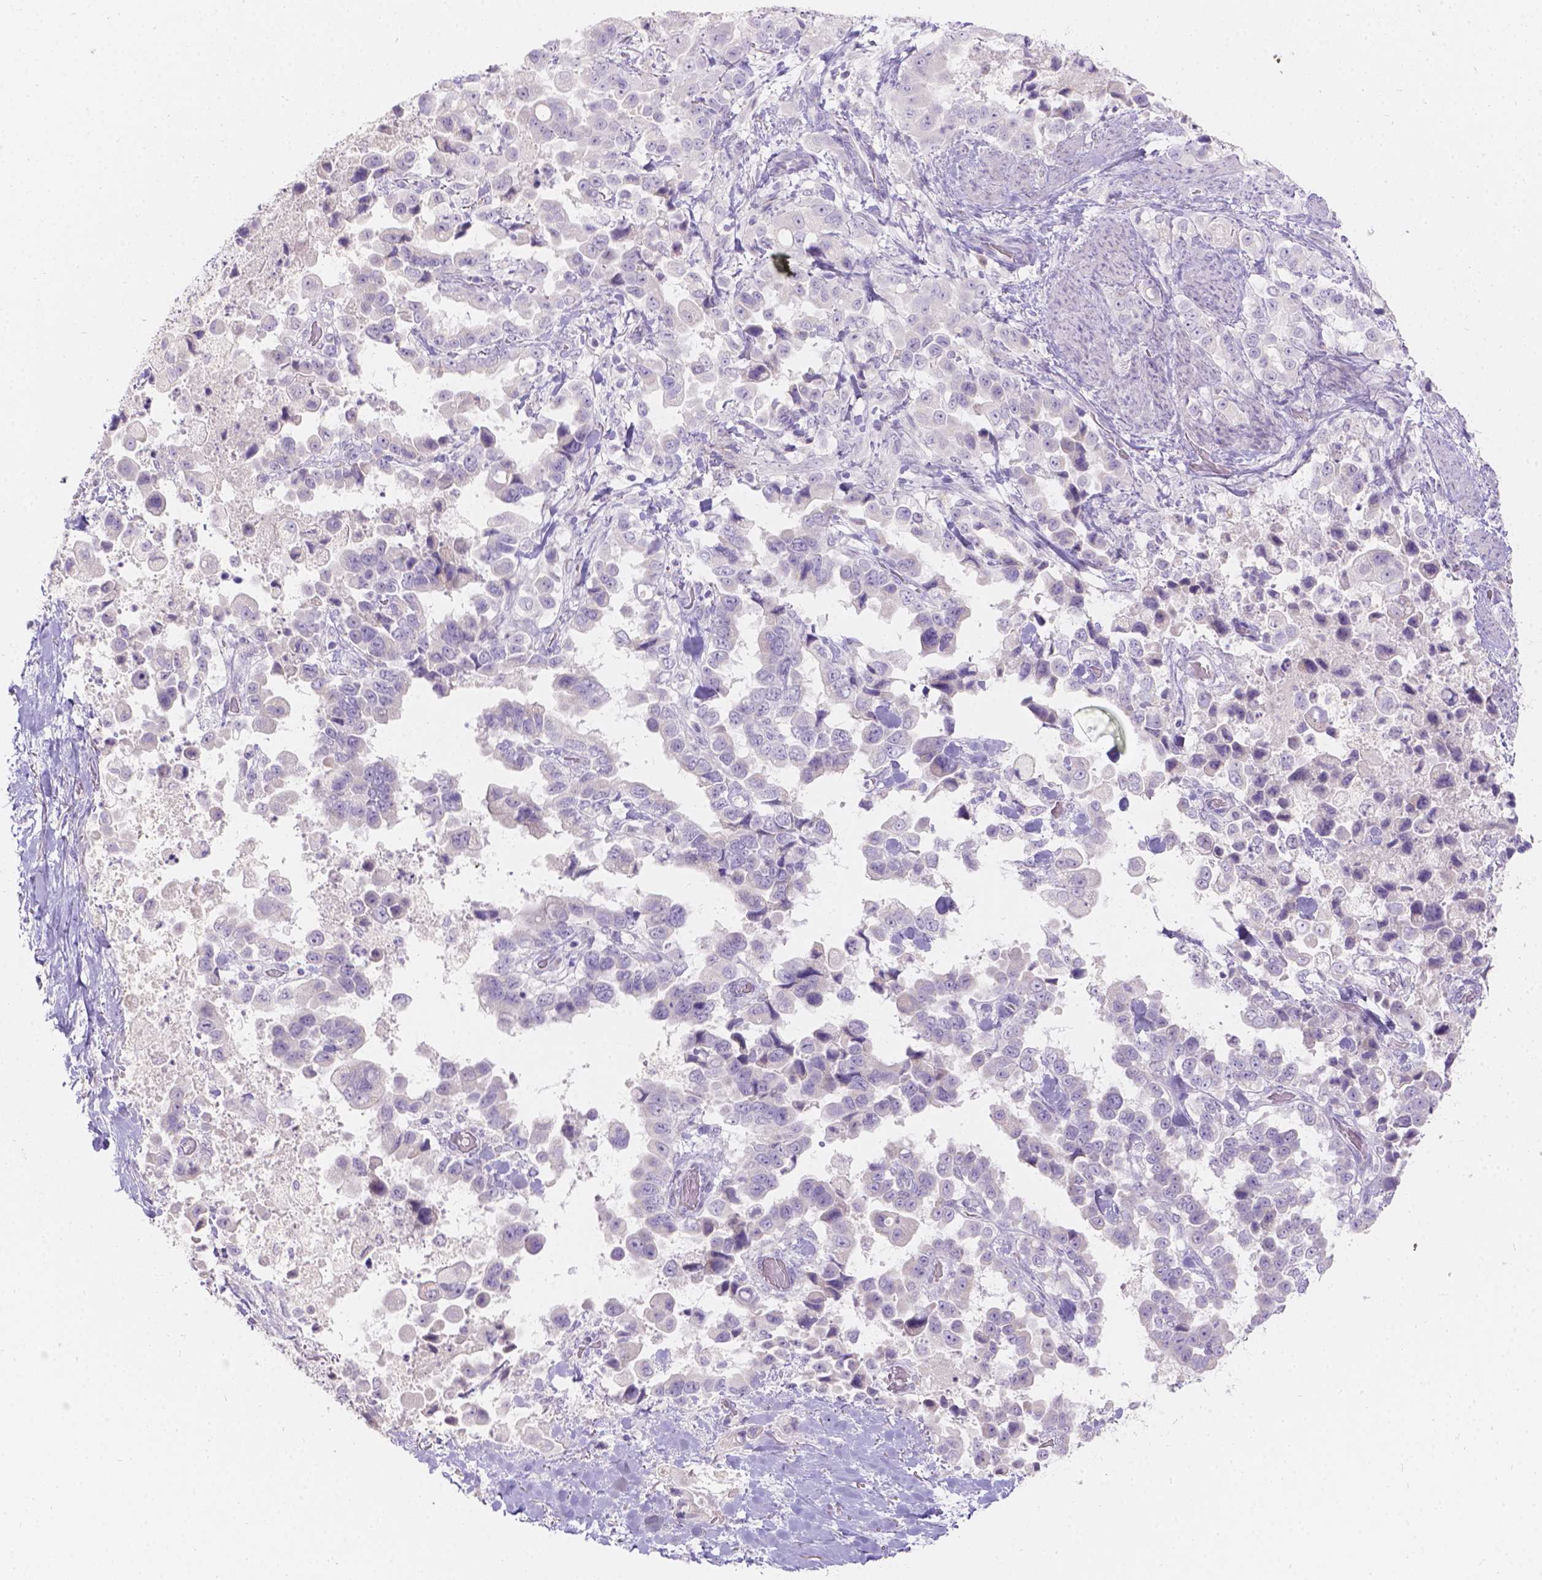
{"staining": {"intensity": "negative", "quantity": "none", "location": "none"}, "tissue": "stomach cancer", "cell_type": "Tumor cells", "image_type": "cancer", "snomed": [{"axis": "morphology", "description": "Adenocarcinoma, NOS"}, {"axis": "topography", "description": "Stomach"}], "caption": "High power microscopy micrograph of an immunohistochemistry micrograph of stomach cancer, revealing no significant positivity in tumor cells.", "gene": "HTN3", "patient": {"sex": "male", "age": 59}}